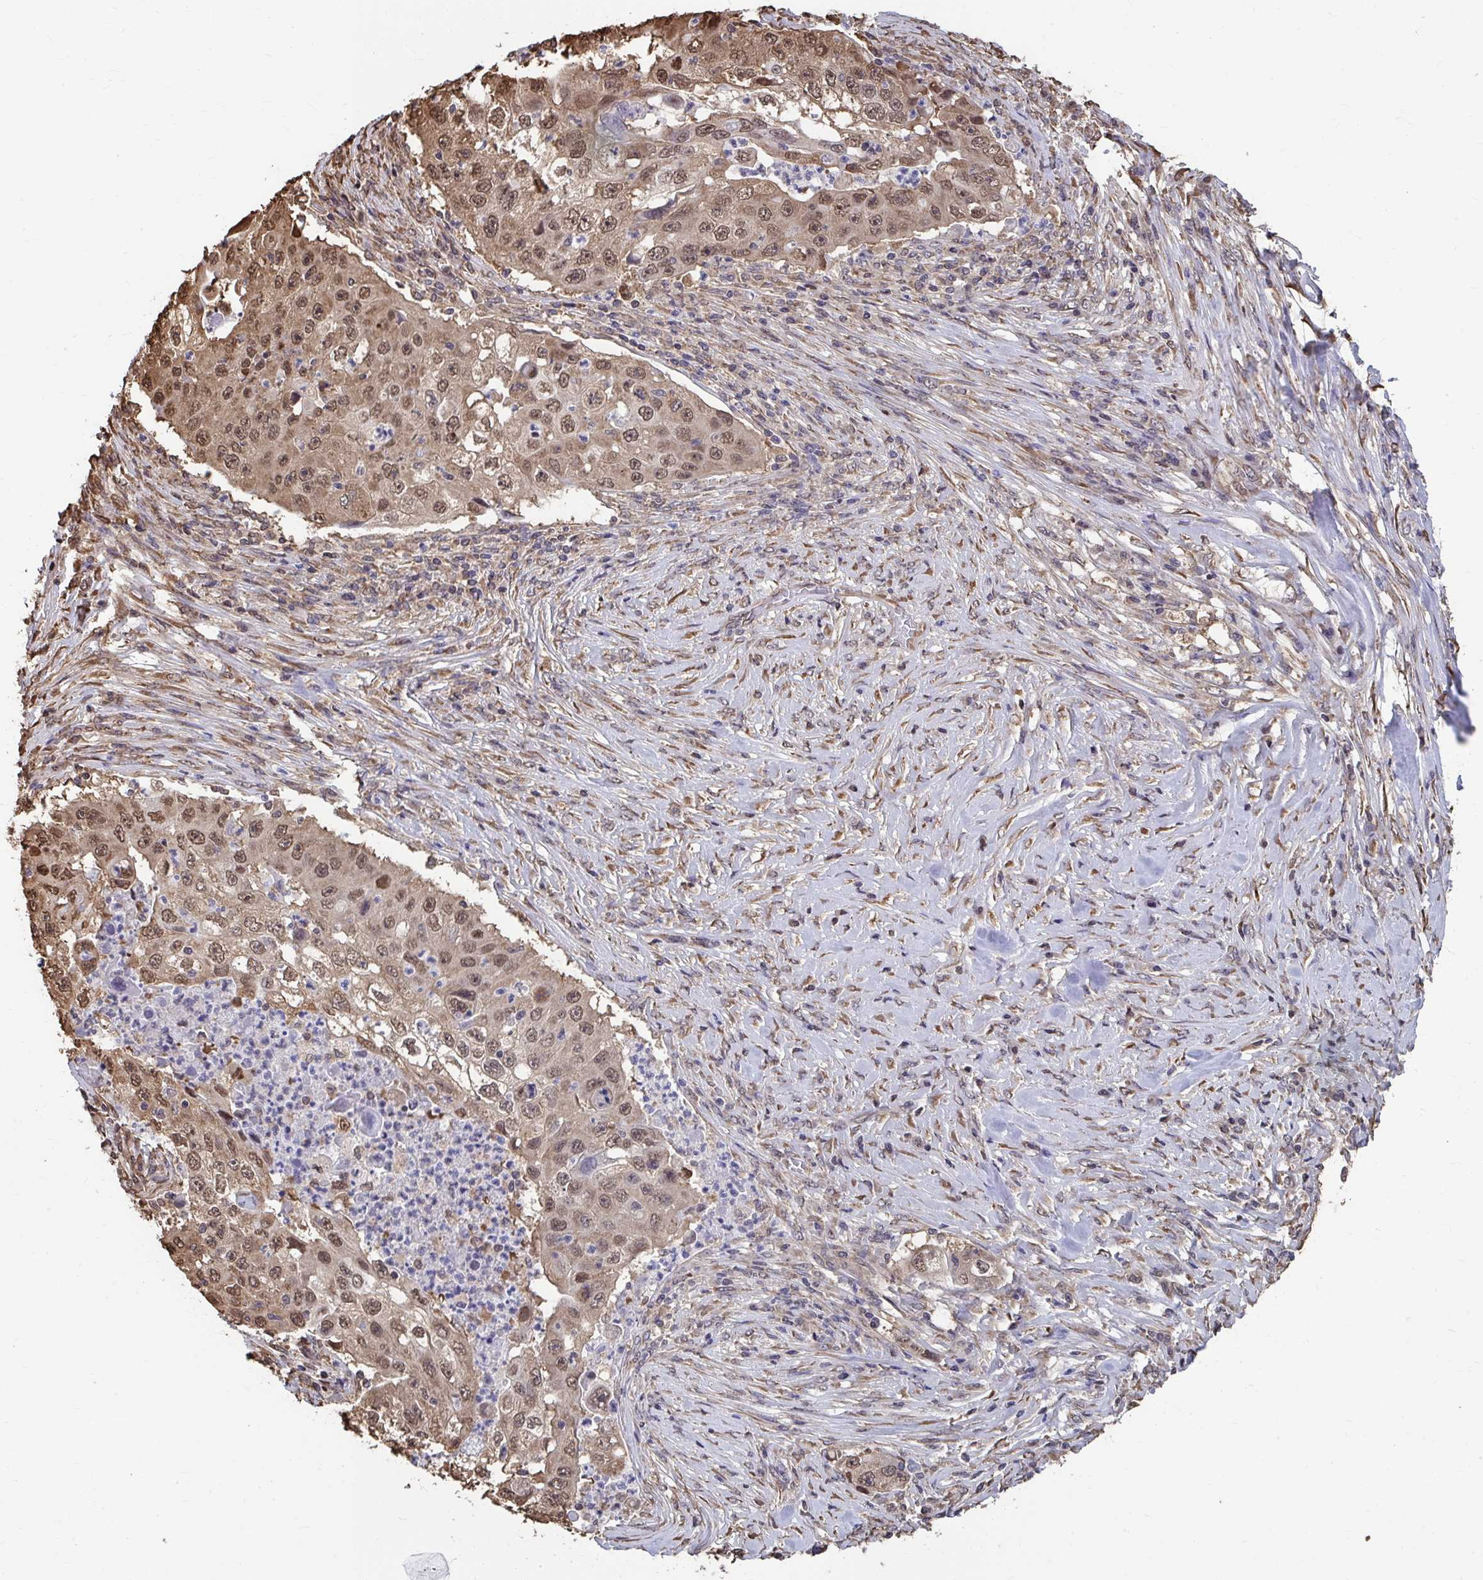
{"staining": {"intensity": "moderate", "quantity": ">75%", "location": "cytoplasmic/membranous,nuclear"}, "tissue": "lung cancer", "cell_type": "Tumor cells", "image_type": "cancer", "snomed": [{"axis": "morphology", "description": "Squamous cell carcinoma, NOS"}, {"axis": "topography", "description": "Lung"}], "caption": "Immunohistochemistry (DAB) staining of human lung cancer (squamous cell carcinoma) demonstrates moderate cytoplasmic/membranous and nuclear protein positivity in about >75% of tumor cells. The protein is shown in brown color, while the nuclei are stained blue.", "gene": "SYNCRIP", "patient": {"sex": "male", "age": 64}}